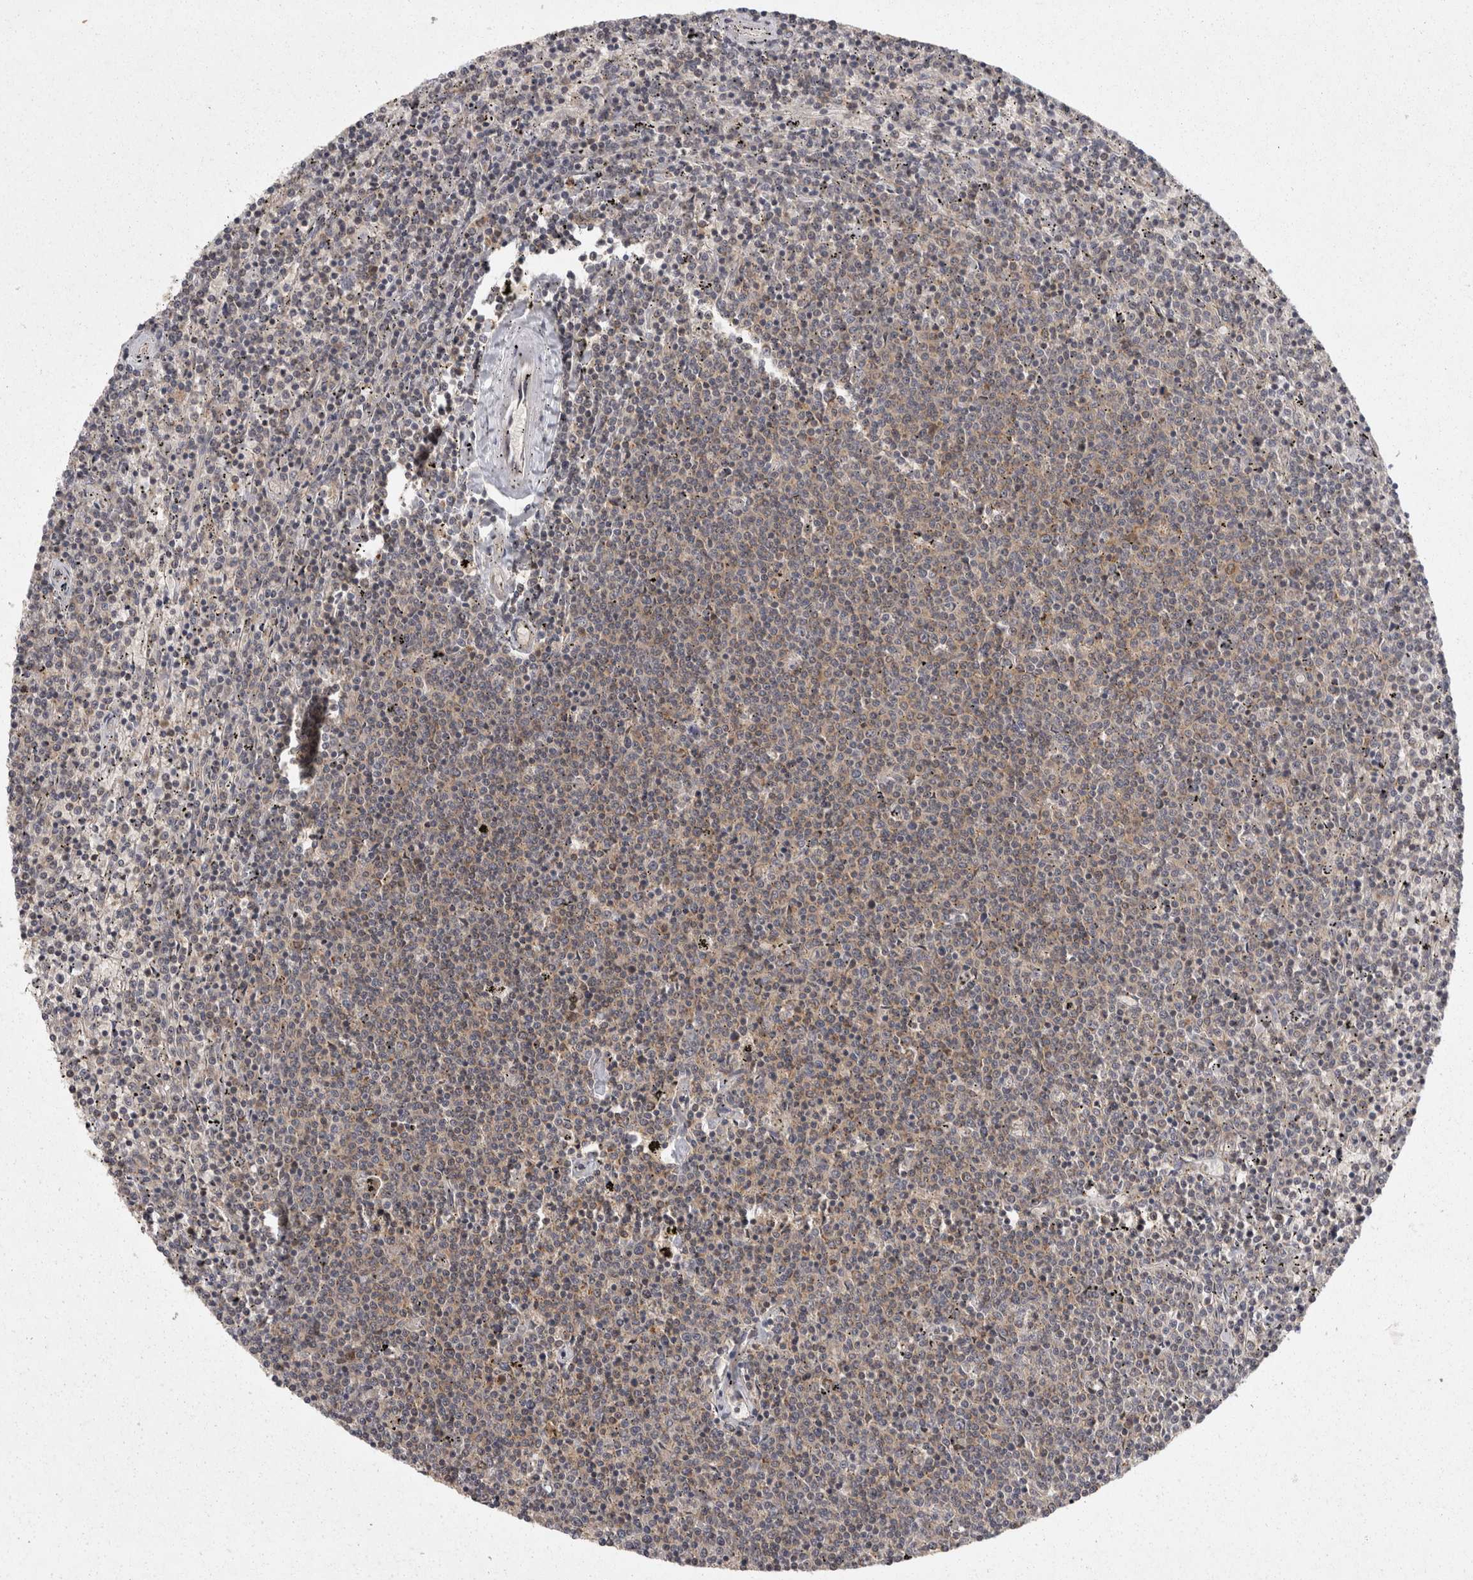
{"staining": {"intensity": "moderate", "quantity": "25%-75%", "location": "cytoplasmic/membranous"}, "tissue": "lymphoma", "cell_type": "Tumor cells", "image_type": "cancer", "snomed": [{"axis": "morphology", "description": "Malignant lymphoma, non-Hodgkin's type, Low grade"}, {"axis": "topography", "description": "Spleen"}], "caption": "A histopathology image showing moderate cytoplasmic/membranous positivity in about 25%-75% of tumor cells in low-grade malignant lymphoma, non-Hodgkin's type, as visualized by brown immunohistochemical staining.", "gene": "ACAT2", "patient": {"sex": "female", "age": 50}}